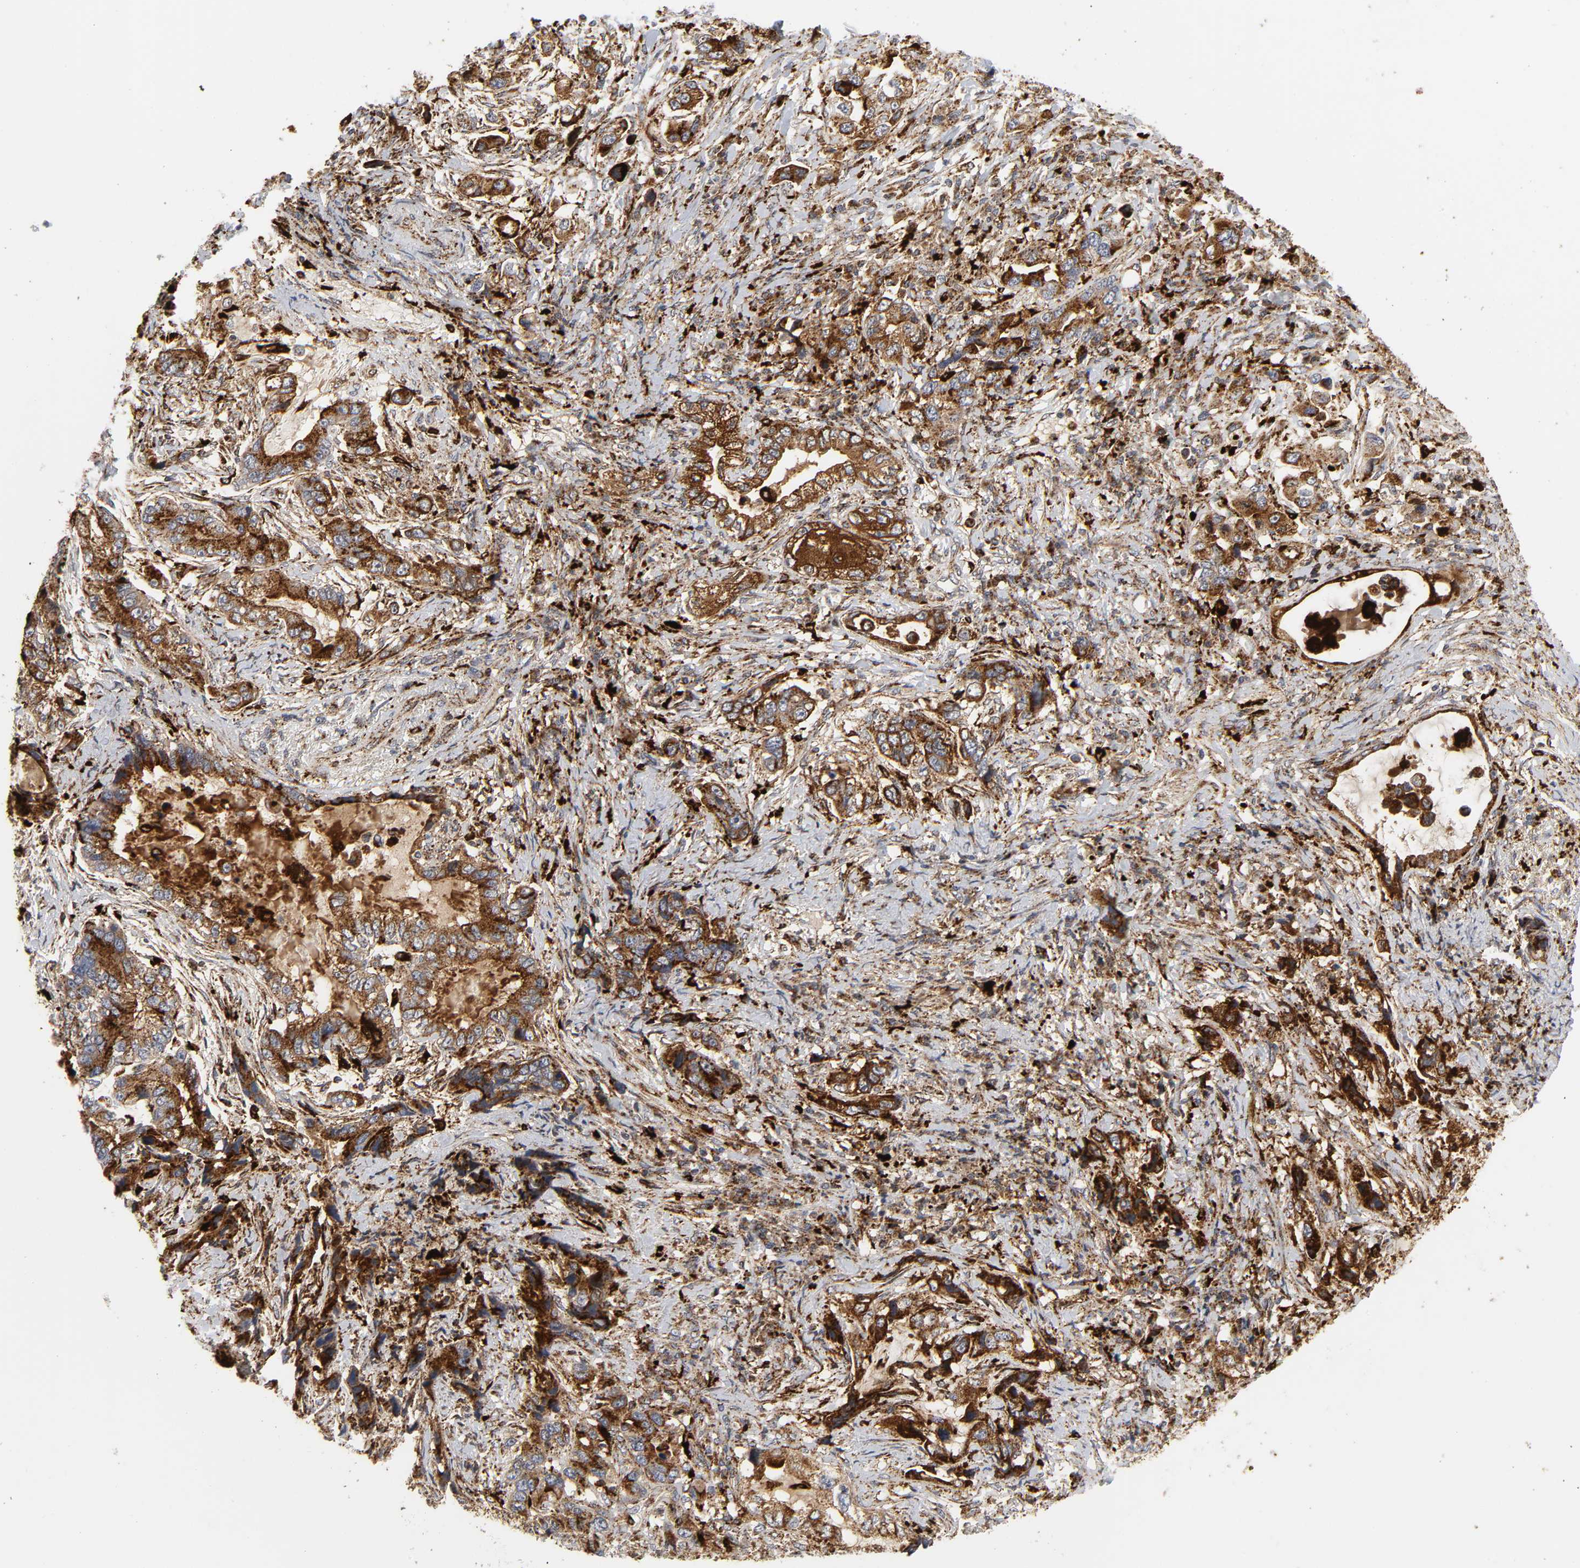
{"staining": {"intensity": "strong", "quantity": ">75%", "location": "cytoplasmic/membranous"}, "tissue": "stomach cancer", "cell_type": "Tumor cells", "image_type": "cancer", "snomed": [{"axis": "morphology", "description": "Adenocarcinoma, NOS"}, {"axis": "topography", "description": "Stomach, lower"}], "caption": "A photomicrograph of human stomach cancer stained for a protein demonstrates strong cytoplasmic/membranous brown staining in tumor cells.", "gene": "PSAP", "patient": {"sex": "female", "age": 93}}